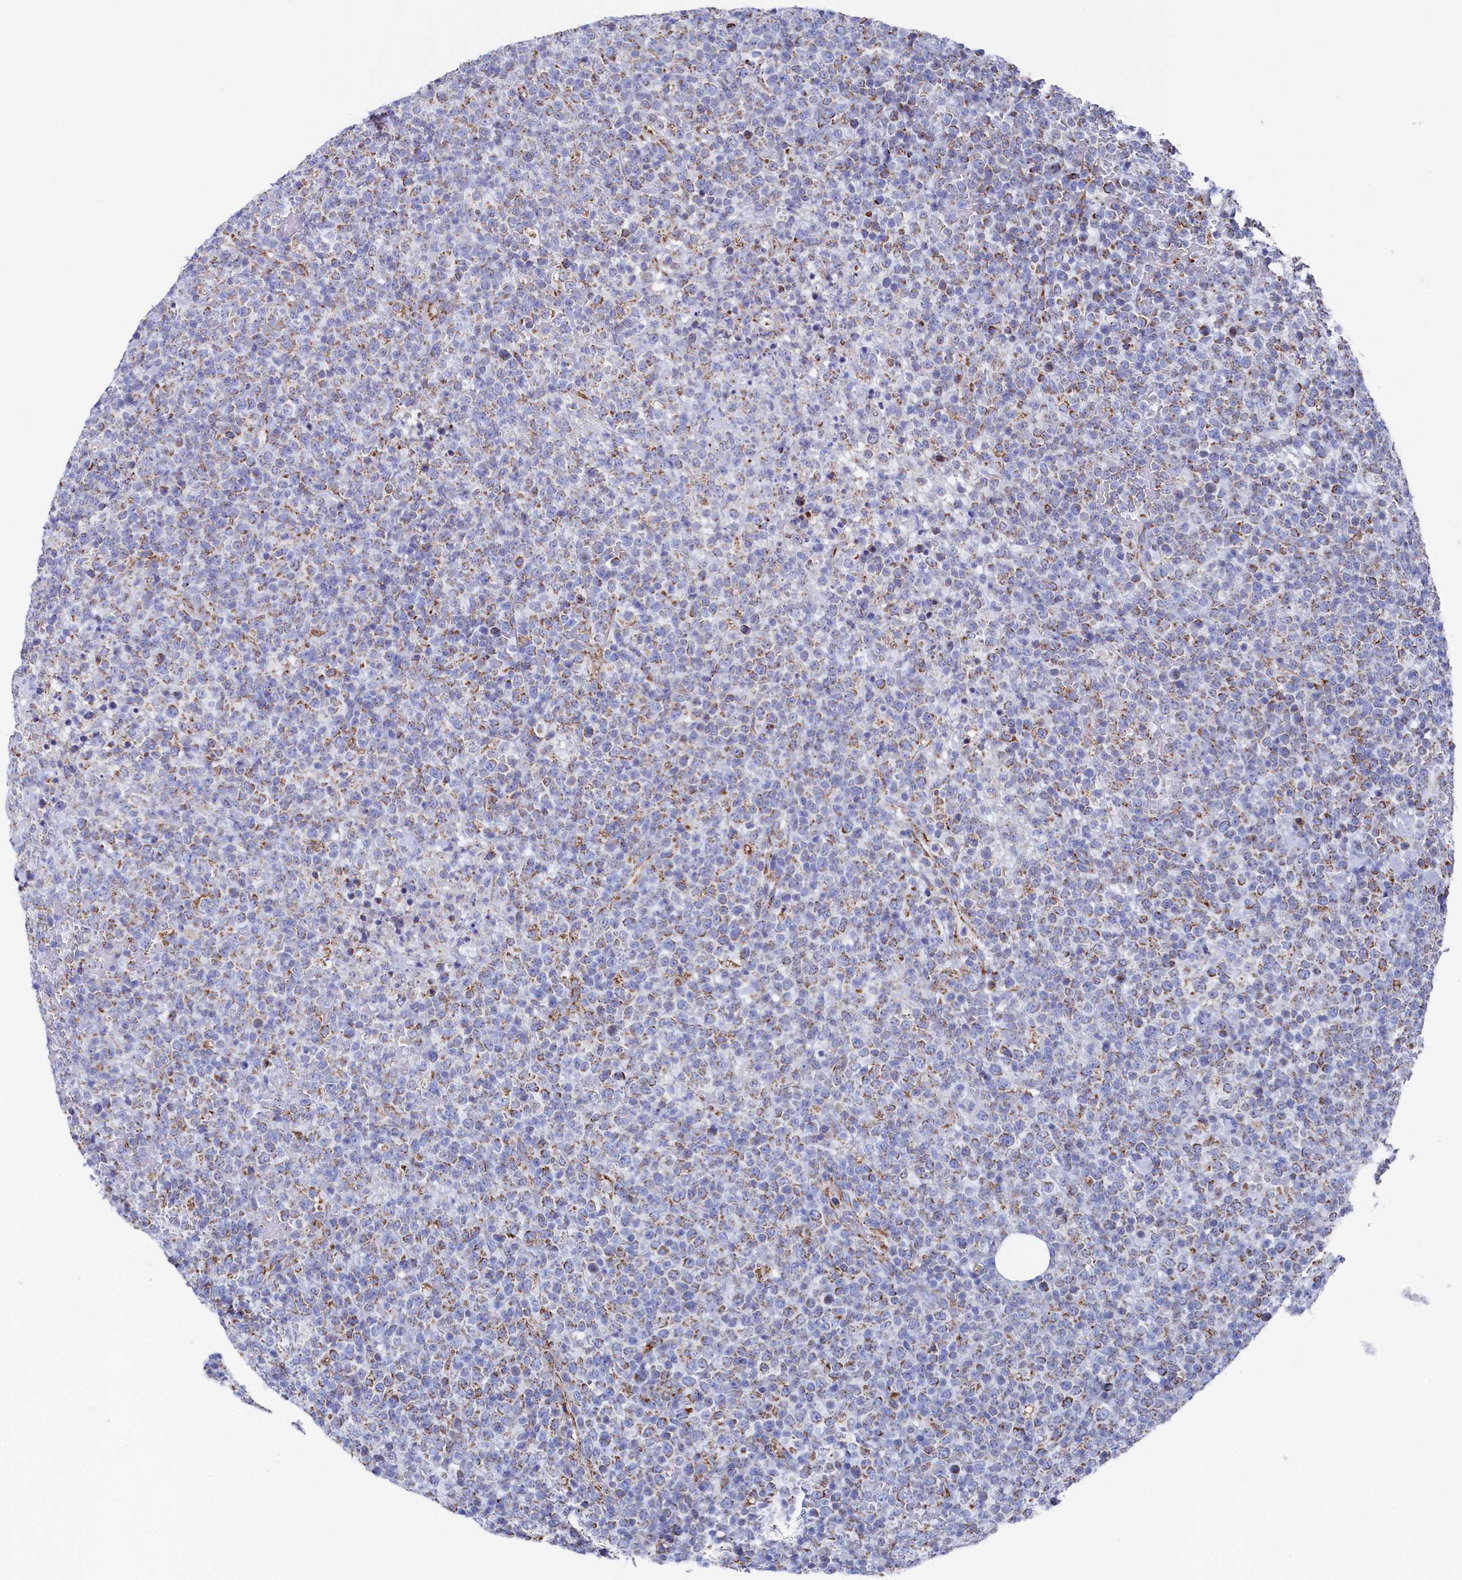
{"staining": {"intensity": "moderate", "quantity": "25%-75%", "location": "cytoplasmic/membranous"}, "tissue": "lymphoma", "cell_type": "Tumor cells", "image_type": "cancer", "snomed": [{"axis": "morphology", "description": "Malignant lymphoma, non-Hodgkin's type, High grade"}, {"axis": "topography", "description": "Colon"}], "caption": "Lymphoma tissue shows moderate cytoplasmic/membranous expression in about 25%-75% of tumor cells", "gene": "MMAB", "patient": {"sex": "female", "age": 53}}